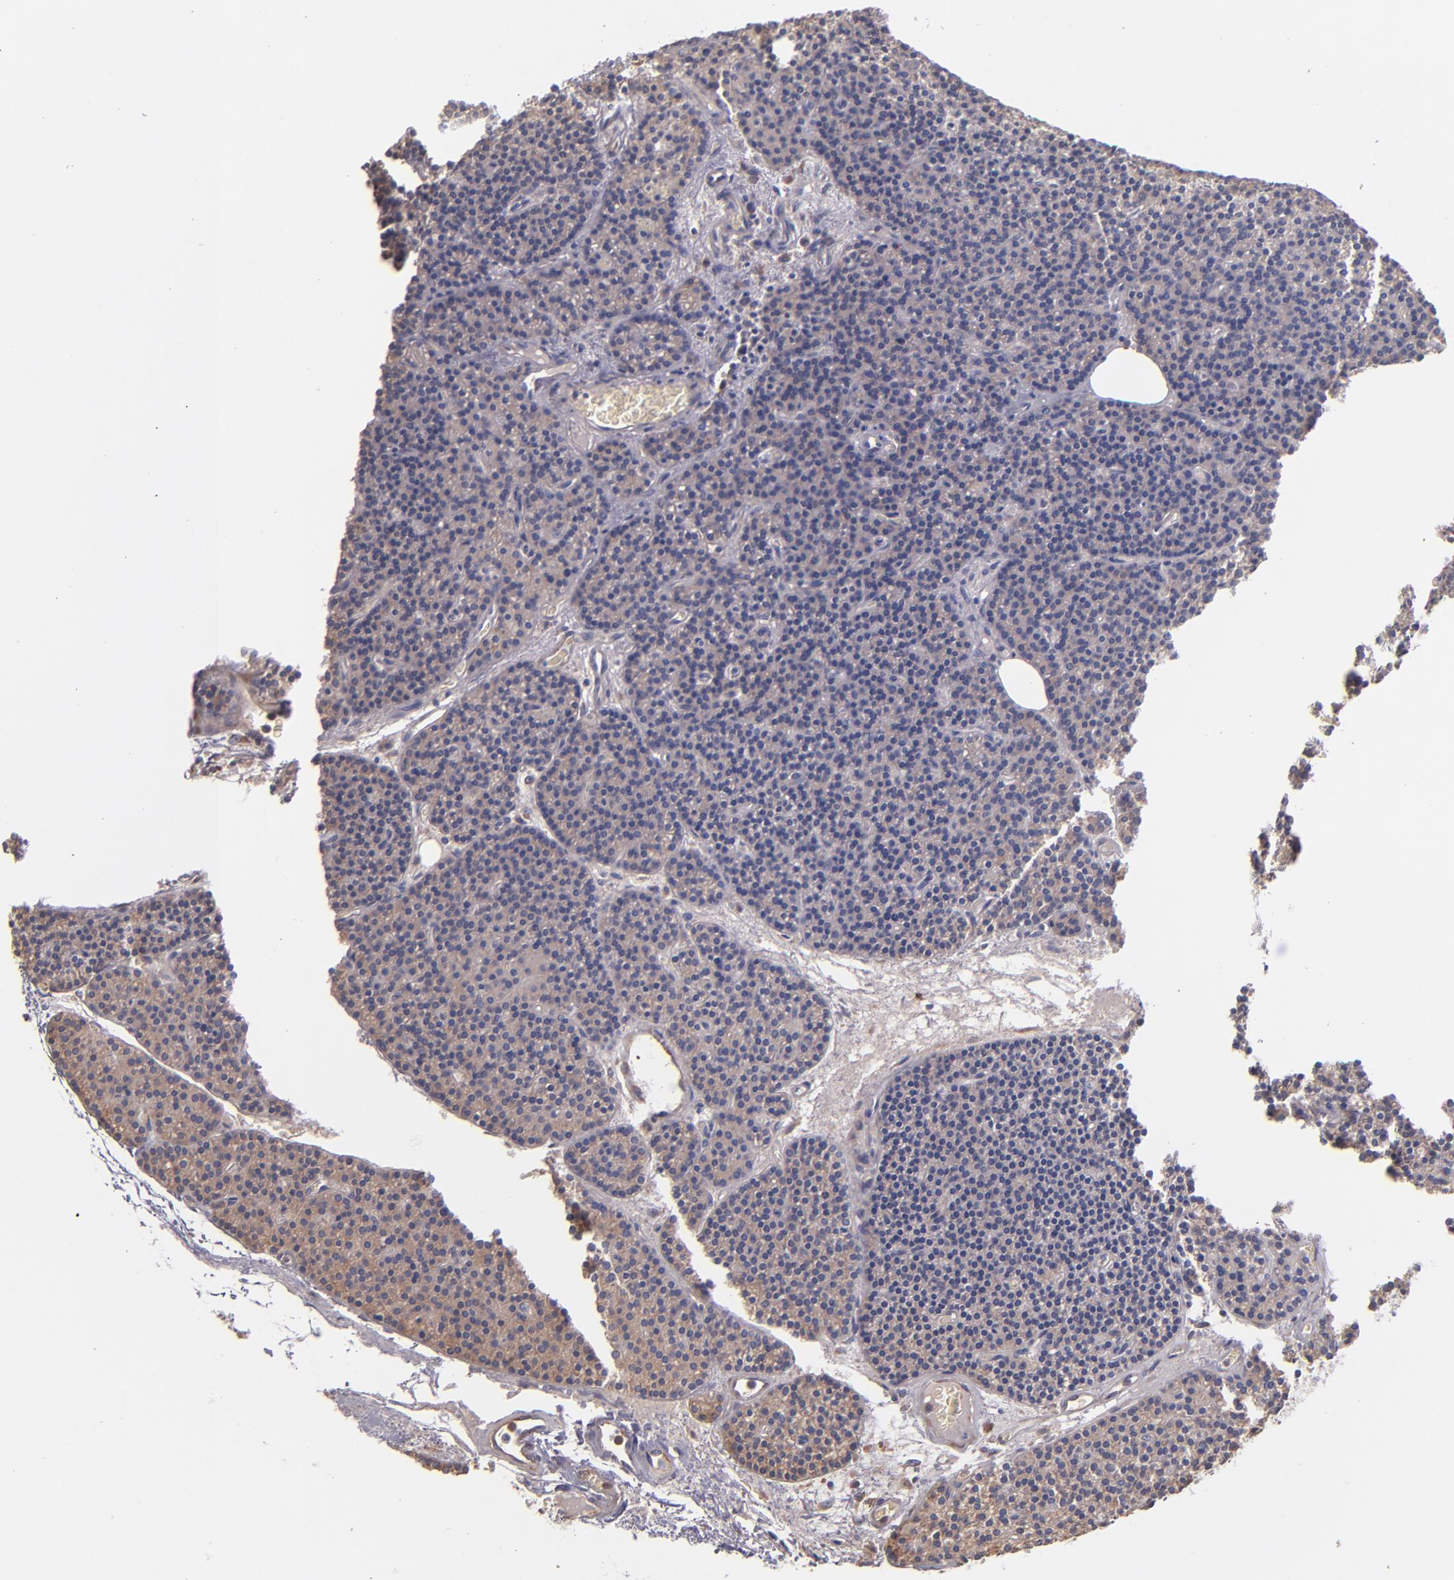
{"staining": {"intensity": "moderate", "quantity": ">75%", "location": "cytoplasmic/membranous"}, "tissue": "parathyroid gland", "cell_type": "Glandular cells", "image_type": "normal", "snomed": [{"axis": "morphology", "description": "Normal tissue, NOS"}, {"axis": "topography", "description": "Parathyroid gland"}], "caption": "This micrograph exhibits IHC staining of normal human parathyroid gland, with medium moderate cytoplasmic/membranous expression in approximately >75% of glandular cells.", "gene": "TSC2", "patient": {"sex": "male", "age": 57}}